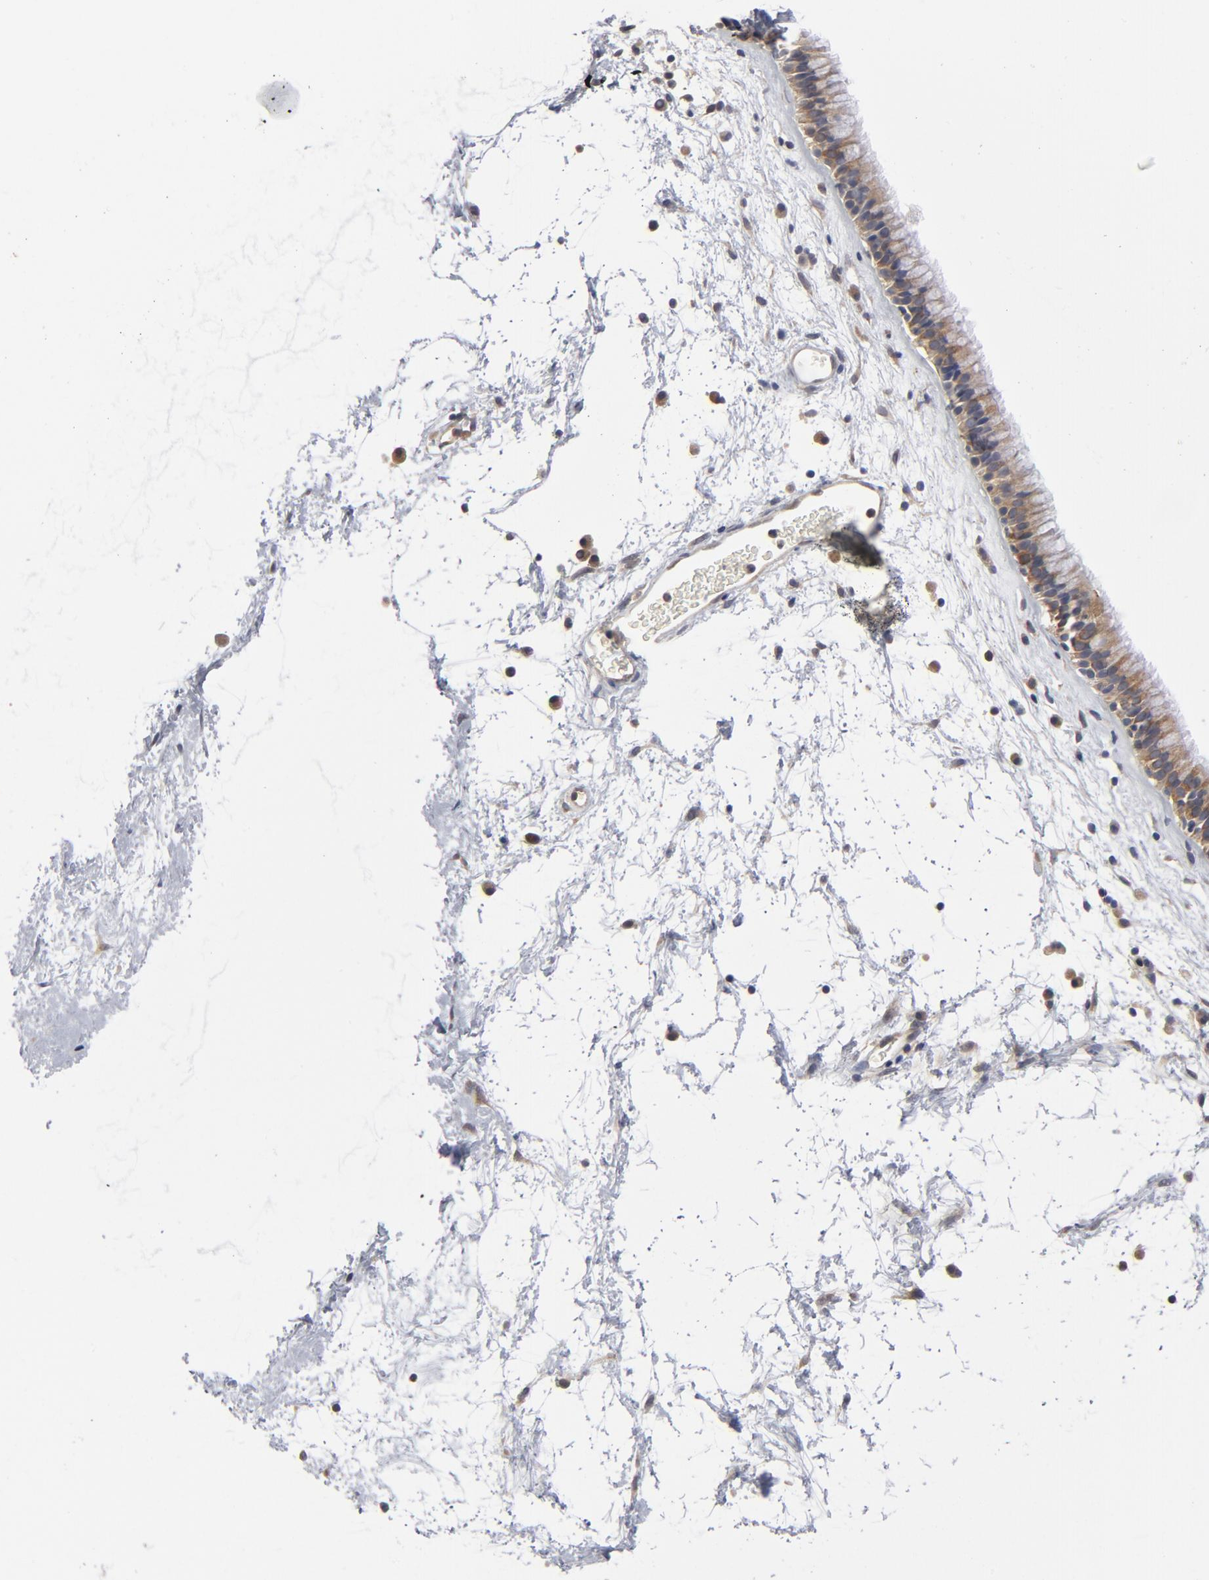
{"staining": {"intensity": "weak", "quantity": ">75%", "location": "cytoplasmic/membranous"}, "tissue": "nasopharynx", "cell_type": "Respiratory epithelial cells", "image_type": "normal", "snomed": [{"axis": "morphology", "description": "Normal tissue, NOS"}, {"axis": "morphology", "description": "Inflammation, NOS"}, {"axis": "topography", "description": "Nasopharynx"}], "caption": "Nasopharynx stained with immunohistochemistry (IHC) displays weak cytoplasmic/membranous expression in approximately >75% of respiratory epithelial cells.", "gene": "ASMTL", "patient": {"sex": "male", "age": 48}}